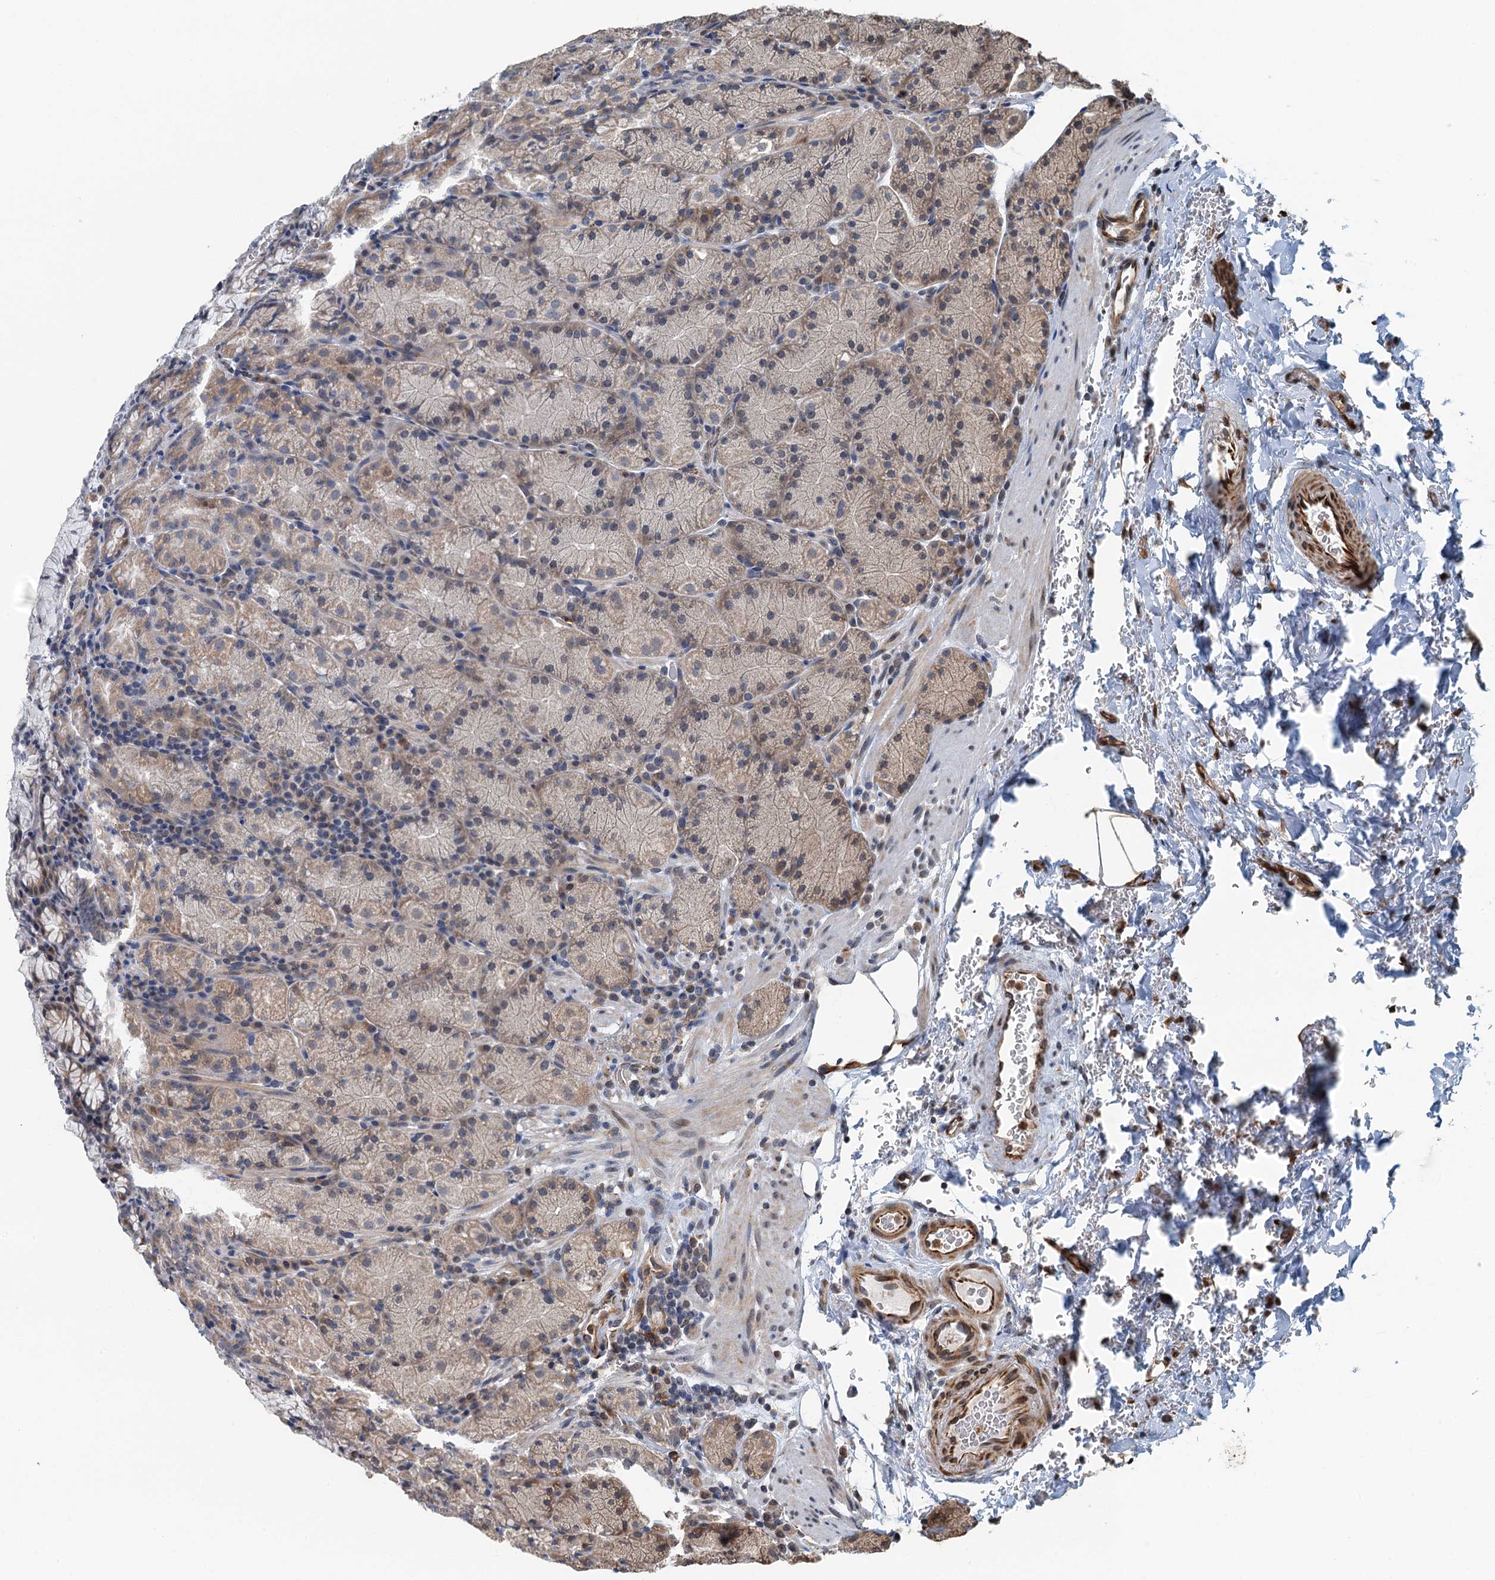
{"staining": {"intensity": "weak", "quantity": "25%-75%", "location": "cytoplasmic/membranous"}, "tissue": "stomach", "cell_type": "Glandular cells", "image_type": "normal", "snomed": [{"axis": "morphology", "description": "Normal tissue, NOS"}, {"axis": "topography", "description": "Stomach, upper"}, {"axis": "topography", "description": "Stomach, lower"}], "caption": "This is a photomicrograph of immunohistochemistry (IHC) staining of benign stomach, which shows weak staining in the cytoplasmic/membranous of glandular cells.", "gene": "WHAMM", "patient": {"sex": "male", "age": 80}}